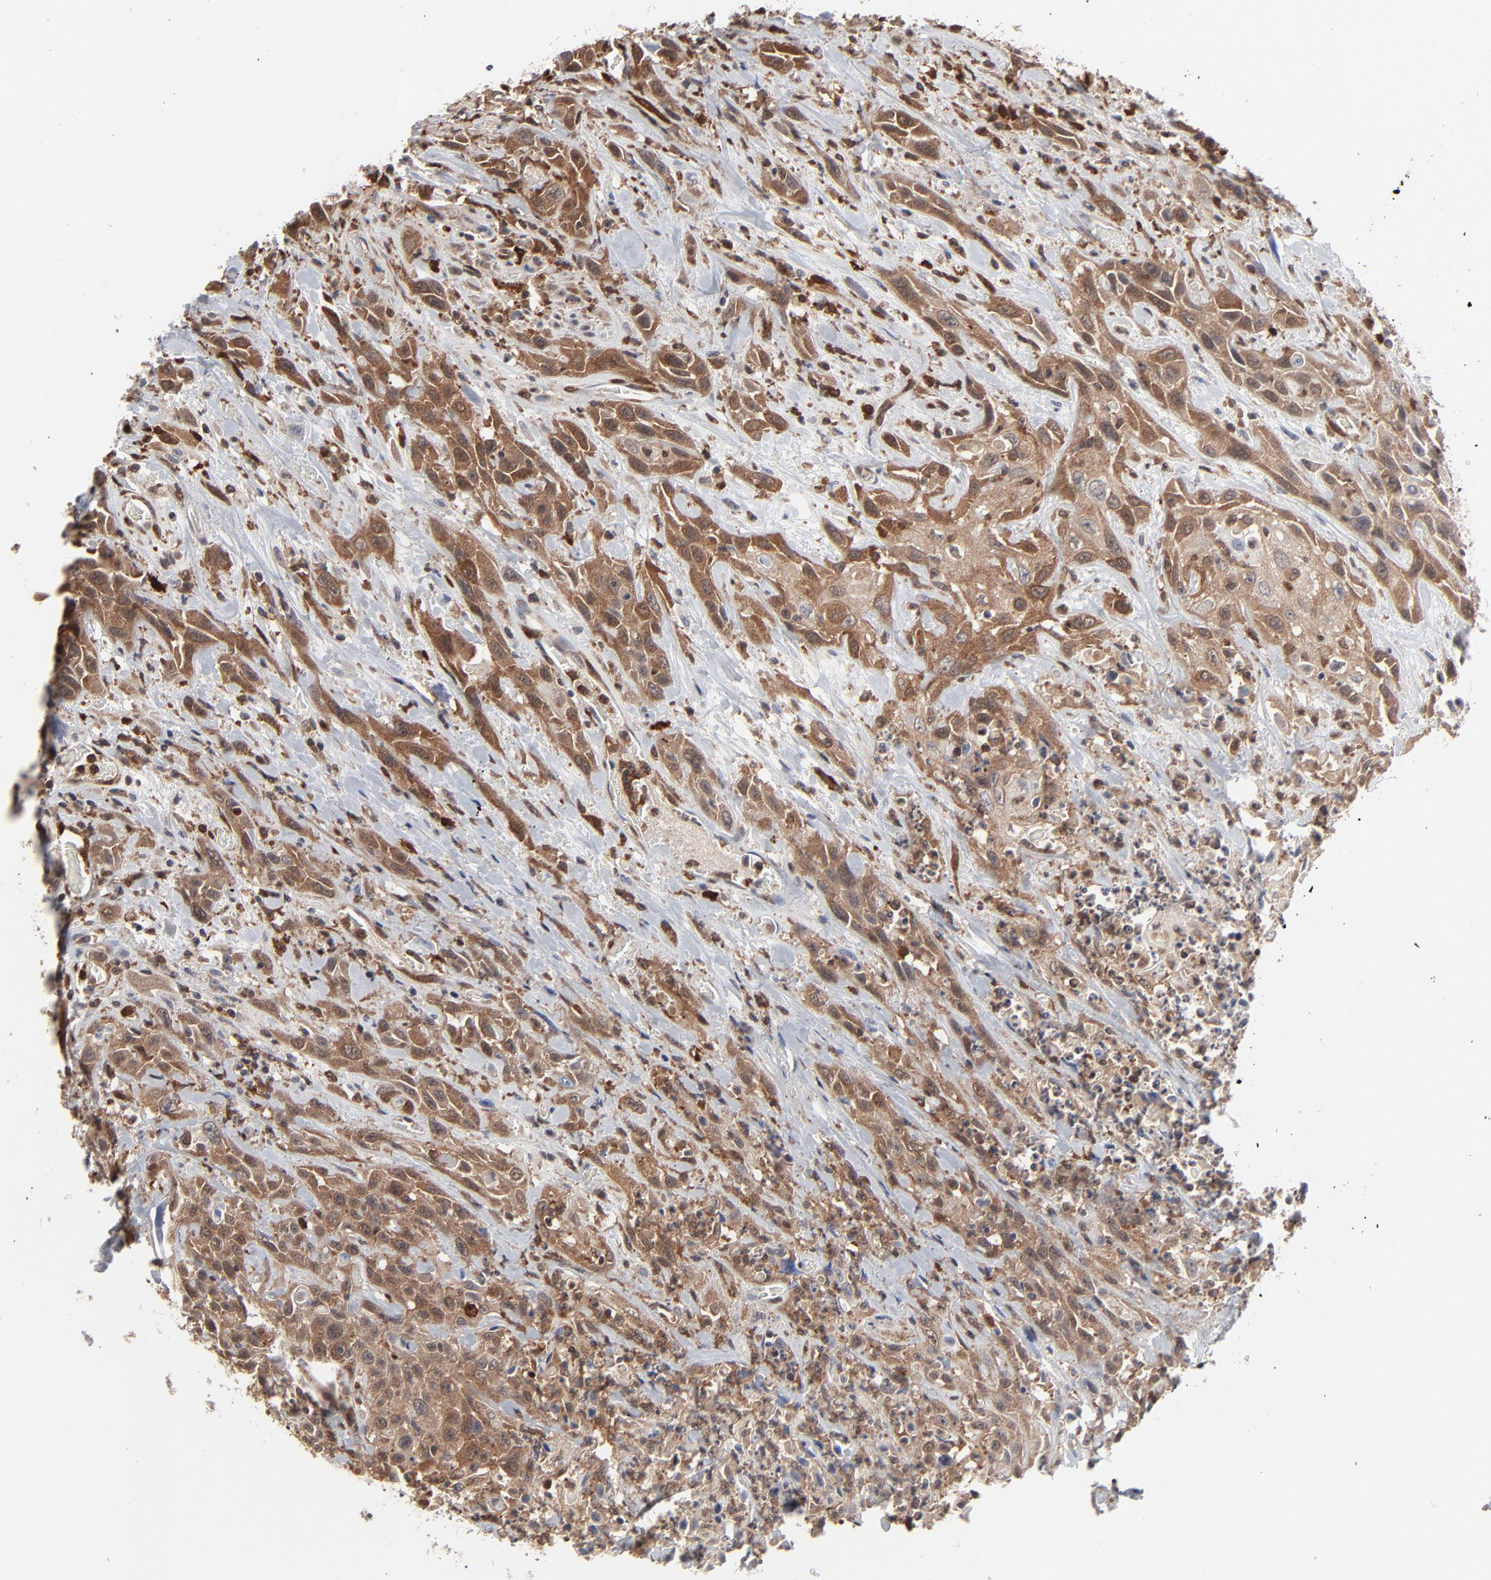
{"staining": {"intensity": "moderate", "quantity": ">75%", "location": "cytoplasmic/membranous"}, "tissue": "urothelial cancer", "cell_type": "Tumor cells", "image_type": "cancer", "snomed": [{"axis": "morphology", "description": "Urothelial carcinoma, High grade"}, {"axis": "topography", "description": "Urinary bladder"}], "caption": "The image shows a brown stain indicating the presence of a protein in the cytoplasmic/membranous of tumor cells in urothelial cancer. (Brightfield microscopy of DAB IHC at high magnification).", "gene": "MAP2K1", "patient": {"sex": "female", "age": 84}}